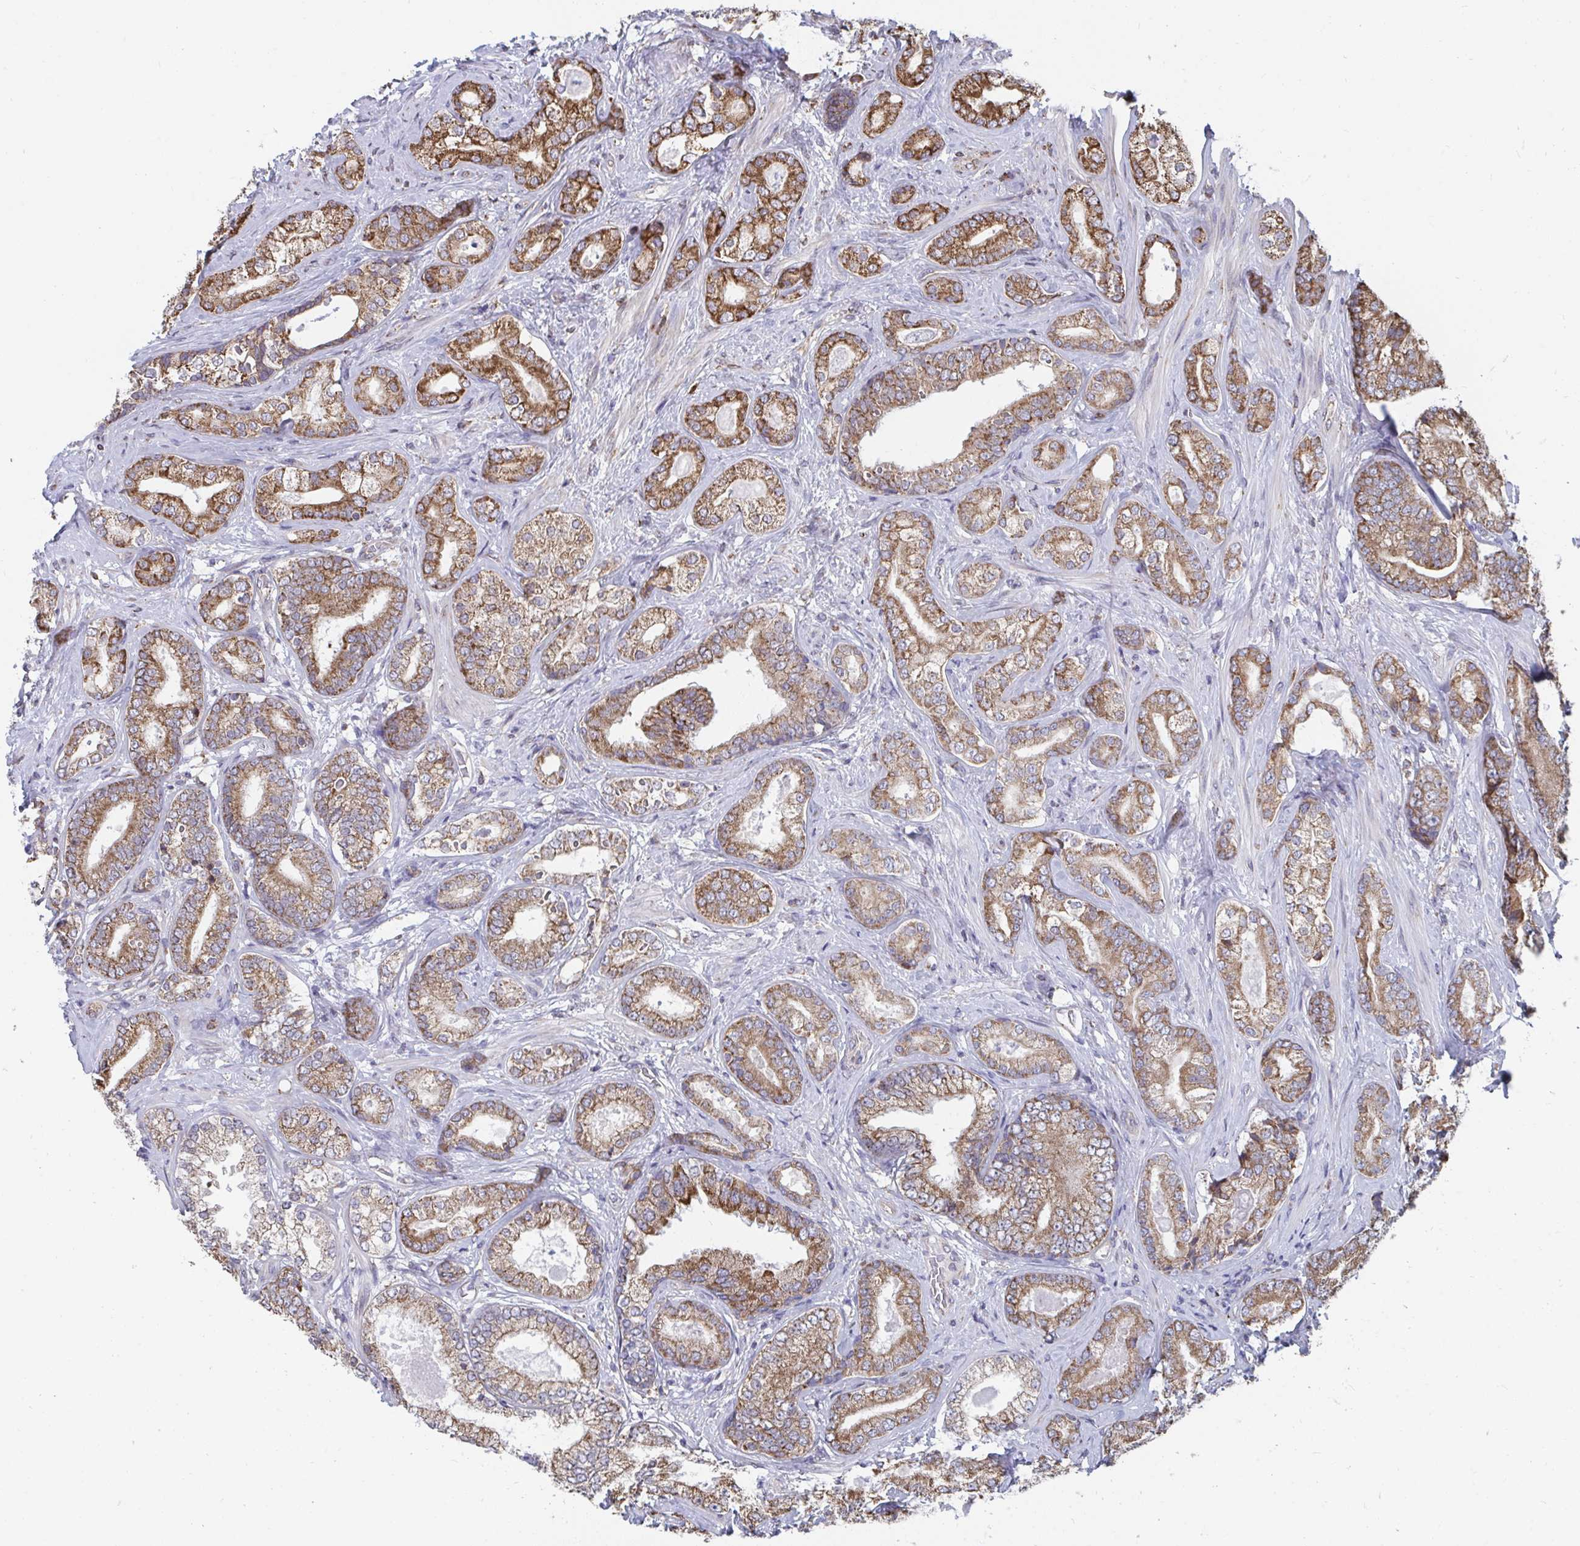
{"staining": {"intensity": "moderate", "quantity": ">75%", "location": "cytoplasmic/membranous"}, "tissue": "prostate cancer", "cell_type": "Tumor cells", "image_type": "cancer", "snomed": [{"axis": "morphology", "description": "Adenocarcinoma, High grade"}, {"axis": "topography", "description": "Prostate"}], "caption": "High-grade adenocarcinoma (prostate) tissue shows moderate cytoplasmic/membranous staining in approximately >75% of tumor cells, visualized by immunohistochemistry. Using DAB (3,3'-diaminobenzidine) (brown) and hematoxylin (blue) stains, captured at high magnification using brightfield microscopy.", "gene": "ELAVL1", "patient": {"sex": "male", "age": 62}}